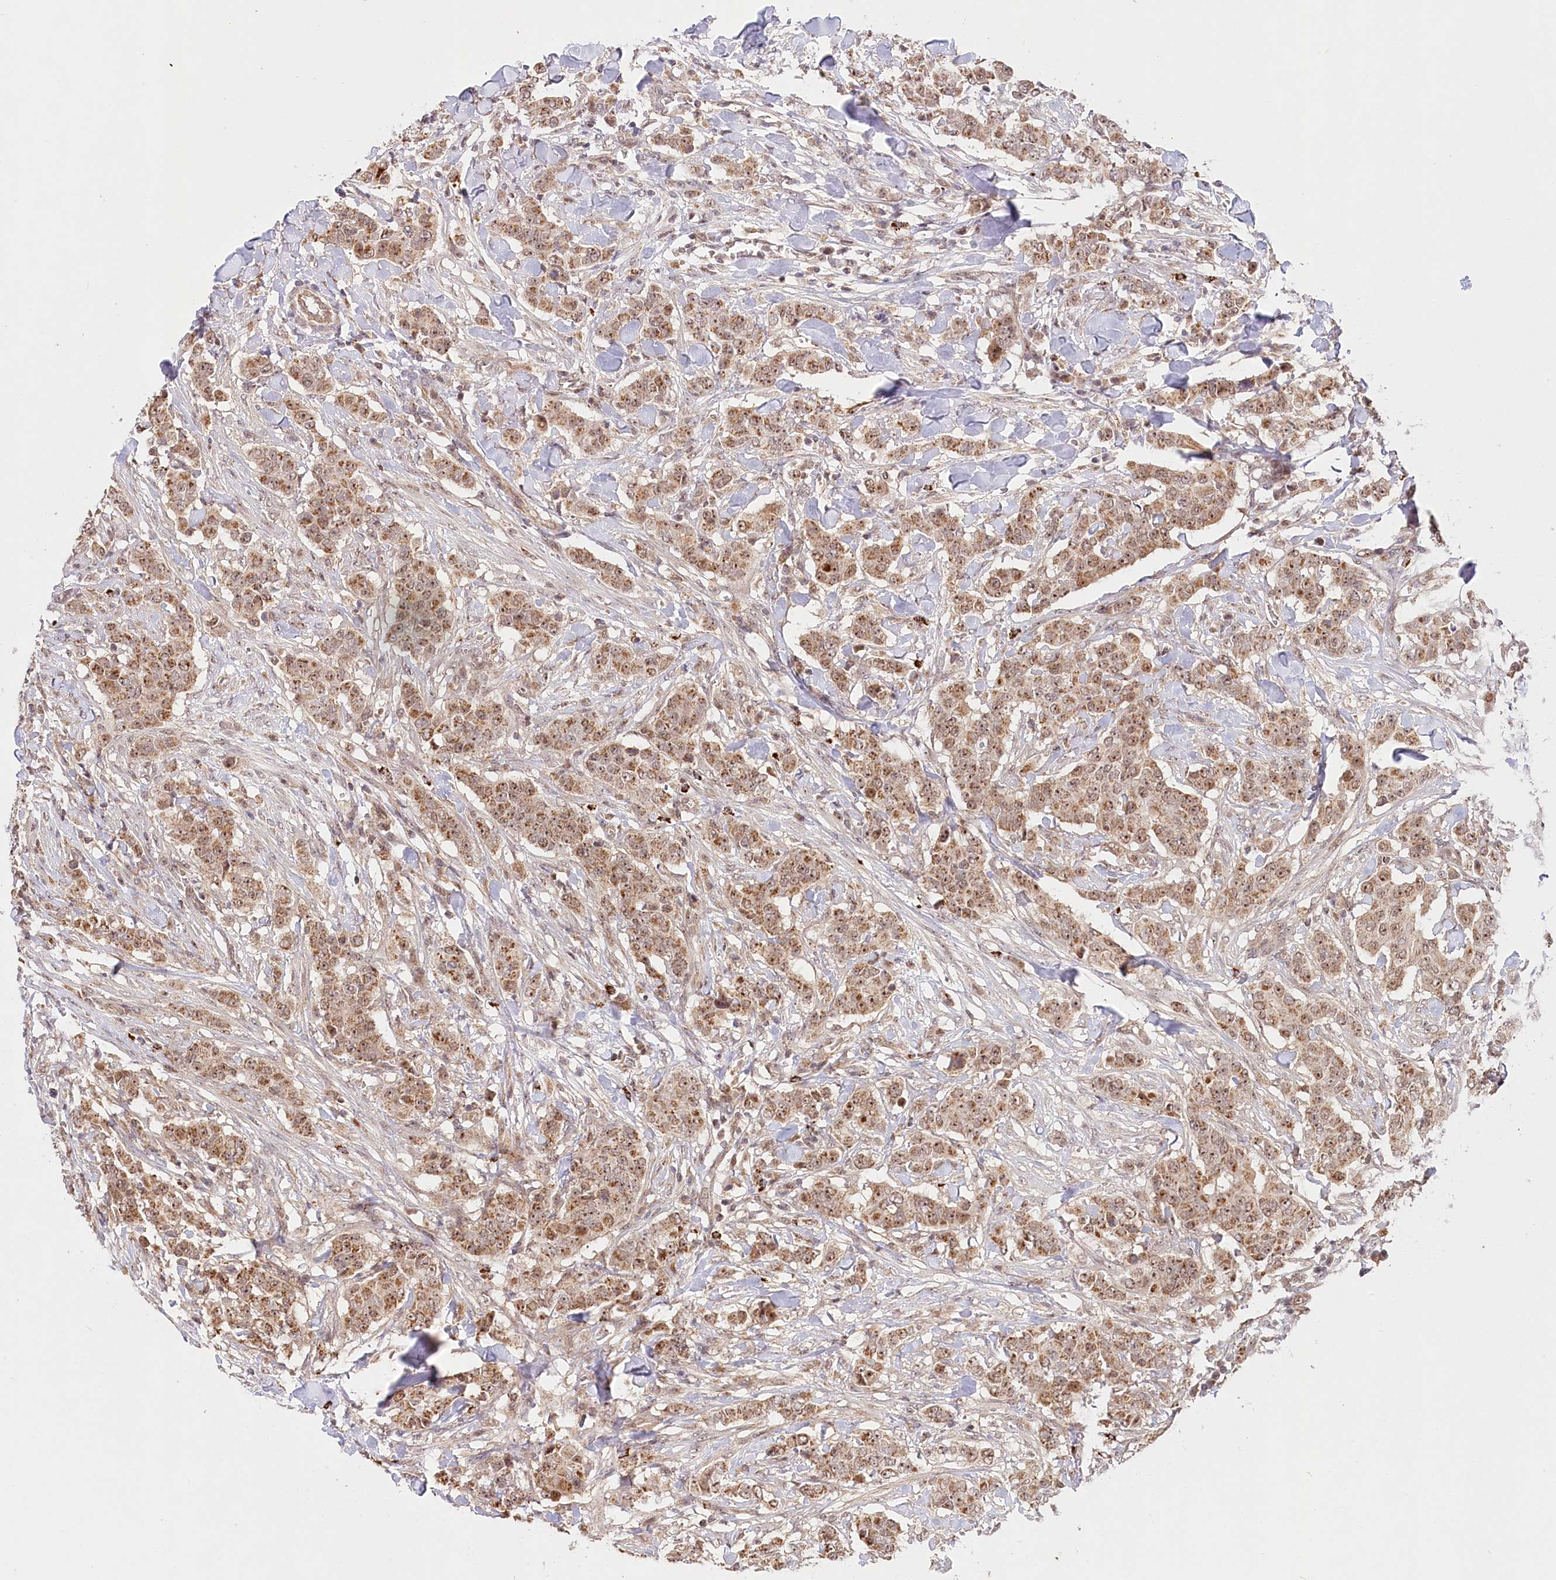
{"staining": {"intensity": "moderate", "quantity": ">75%", "location": "cytoplasmic/membranous,nuclear"}, "tissue": "breast cancer", "cell_type": "Tumor cells", "image_type": "cancer", "snomed": [{"axis": "morphology", "description": "Duct carcinoma"}, {"axis": "topography", "description": "Breast"}], "caption": "IHC (DAB (3,3'-diaminobenzidine)) staining of human breast cancer (invasive ductal carcinoma) reveals moderate cytoplasmic/membranous and nuclear protein positivity in approximately >75% of tumor cells.", "gene": "RTN4IP1", "patient": {"sex": "female", "age": 40}}